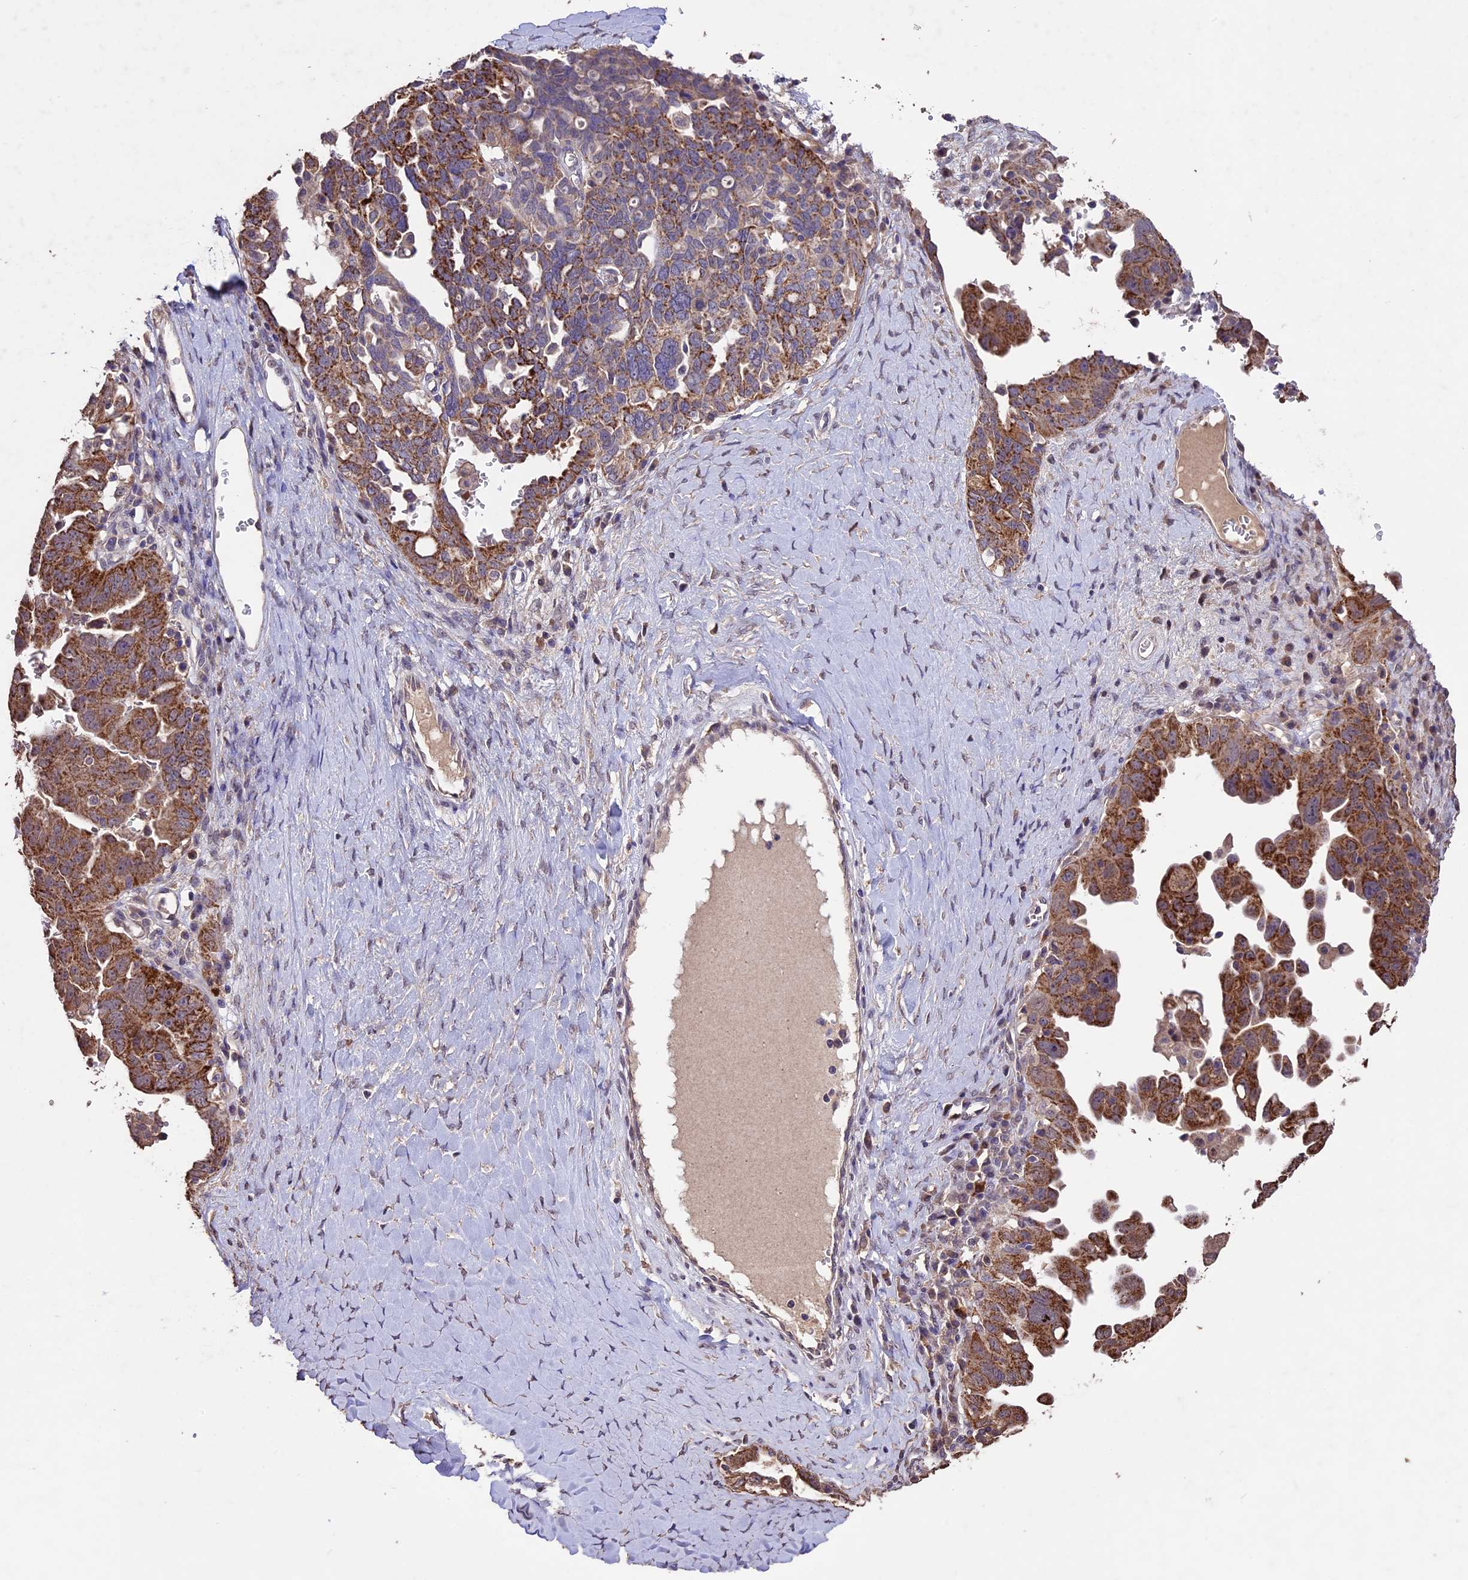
{"staining": {"intensity": "moderate", "quantity": ">75%", "location": "cytoplasmic/membranous"}, "tissue": "ovarian cancer", "cell_type": "Tumor cells", "image_type": "cancer", "snomed": [{"axis": "morphology", "description": "Carcinoma, endometroid"}, {"axis": "topography", "description": "Ovary"}], "caption": "Immunohistochemistry (IHC) photomicrograph of human endometroid carcinoma (ovarian) stained for a protein (brown), which shows medium levels of moderate cytoplasmic/membranous staining in approximately >75% of tumor cells.", "gene": "DIS3L", "patient": {"sex": "female", "age": 62}}